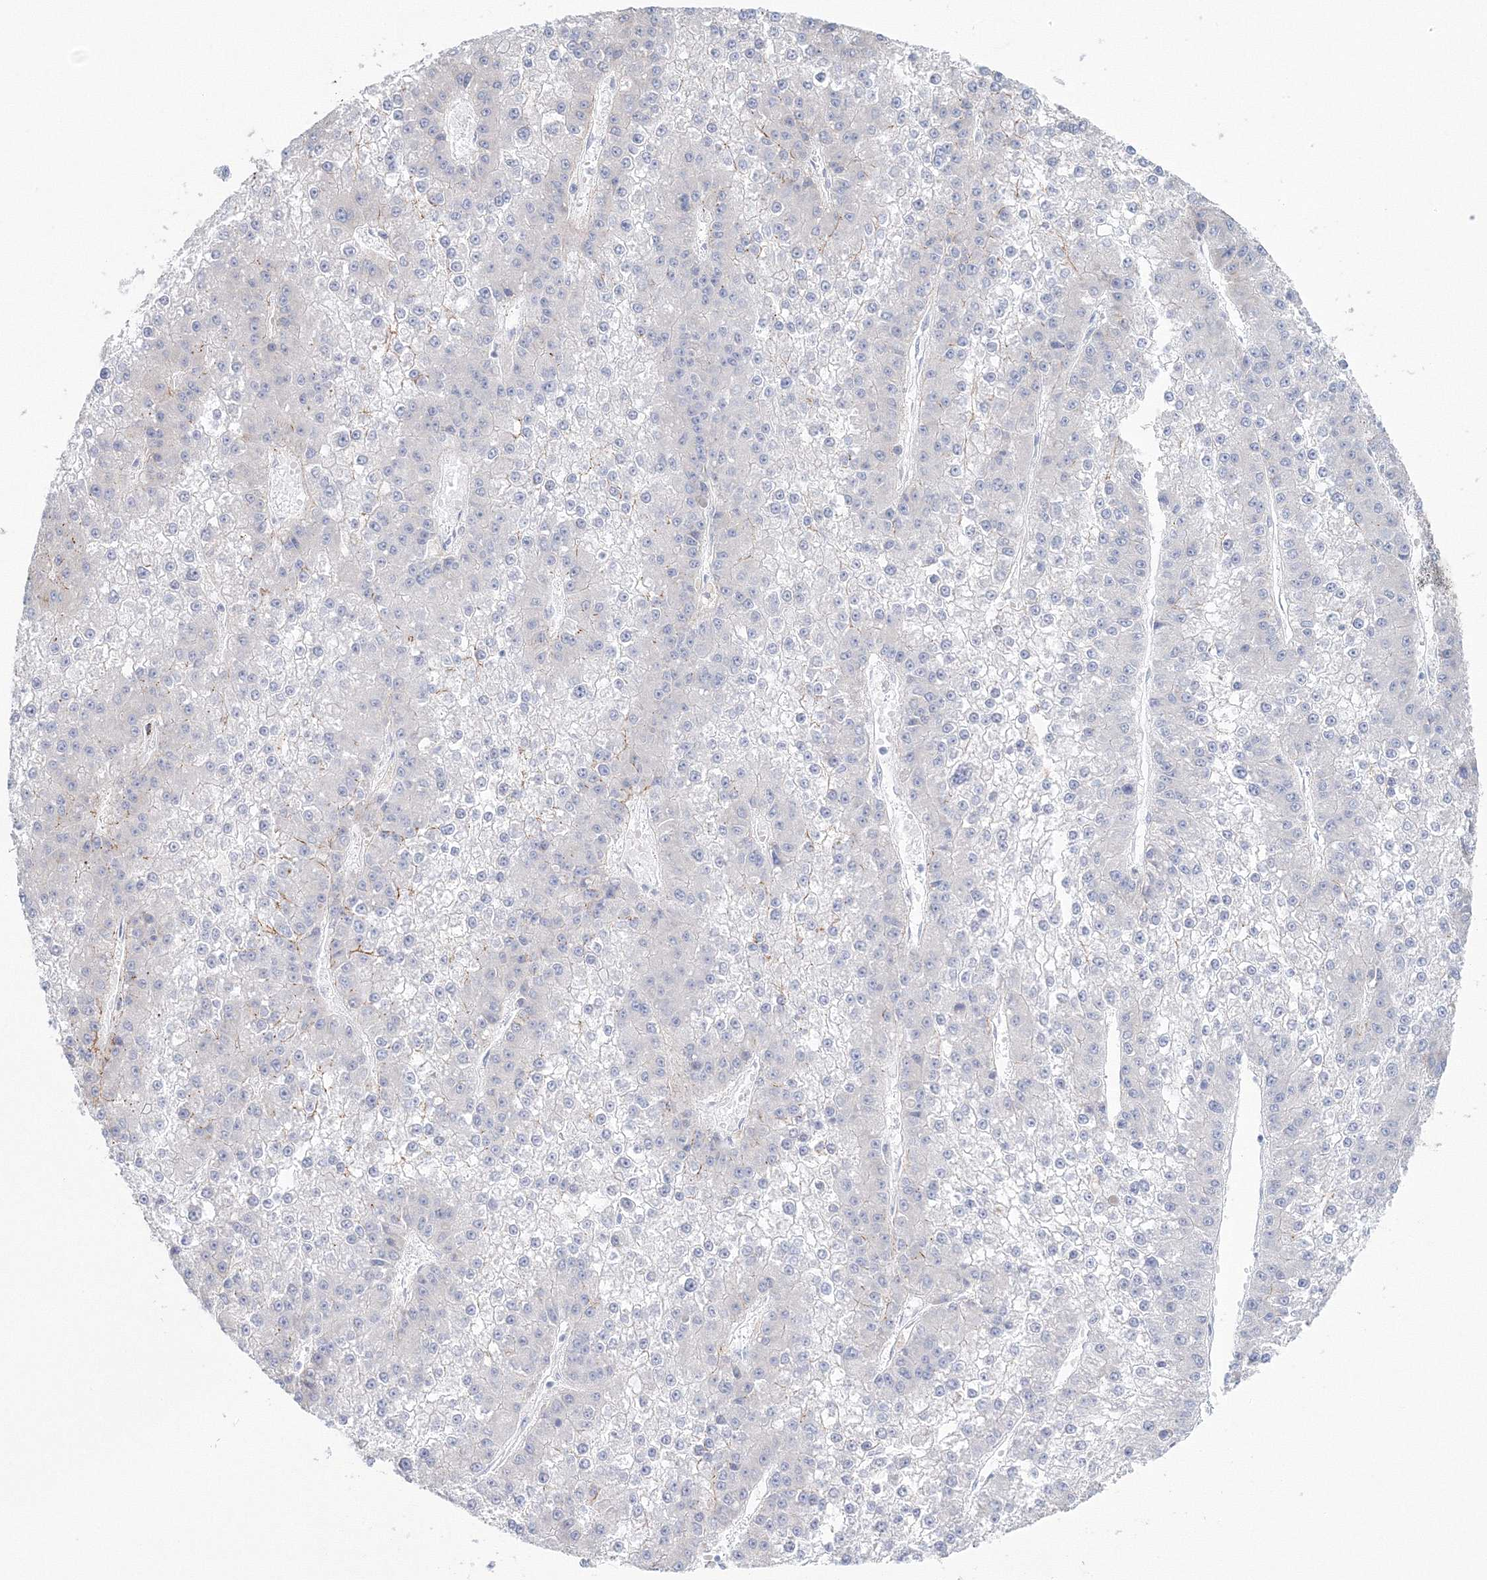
{"staining": {"intensity": "negative", "quantity": "none", "location": "none"}, "tissue": "liver cancer", "cell_type": "Tumor cells", "image_type": "cancer", "snomed": [{"axis": "morphology", "description": "Carcinoma, Hepatocellular, NOS"}, {"axis": "topography", "description": "Liver"}], "caption": "A photomicrograph of liver hepatocellular carcinoma stained for a protein reveals no brown staining in tumor cells. (Immunohistochemistry (ihc), brightfield microscopy, high magnification).", "gene": "VSIG1", "patient": {"sex": "female", "age": 73}}